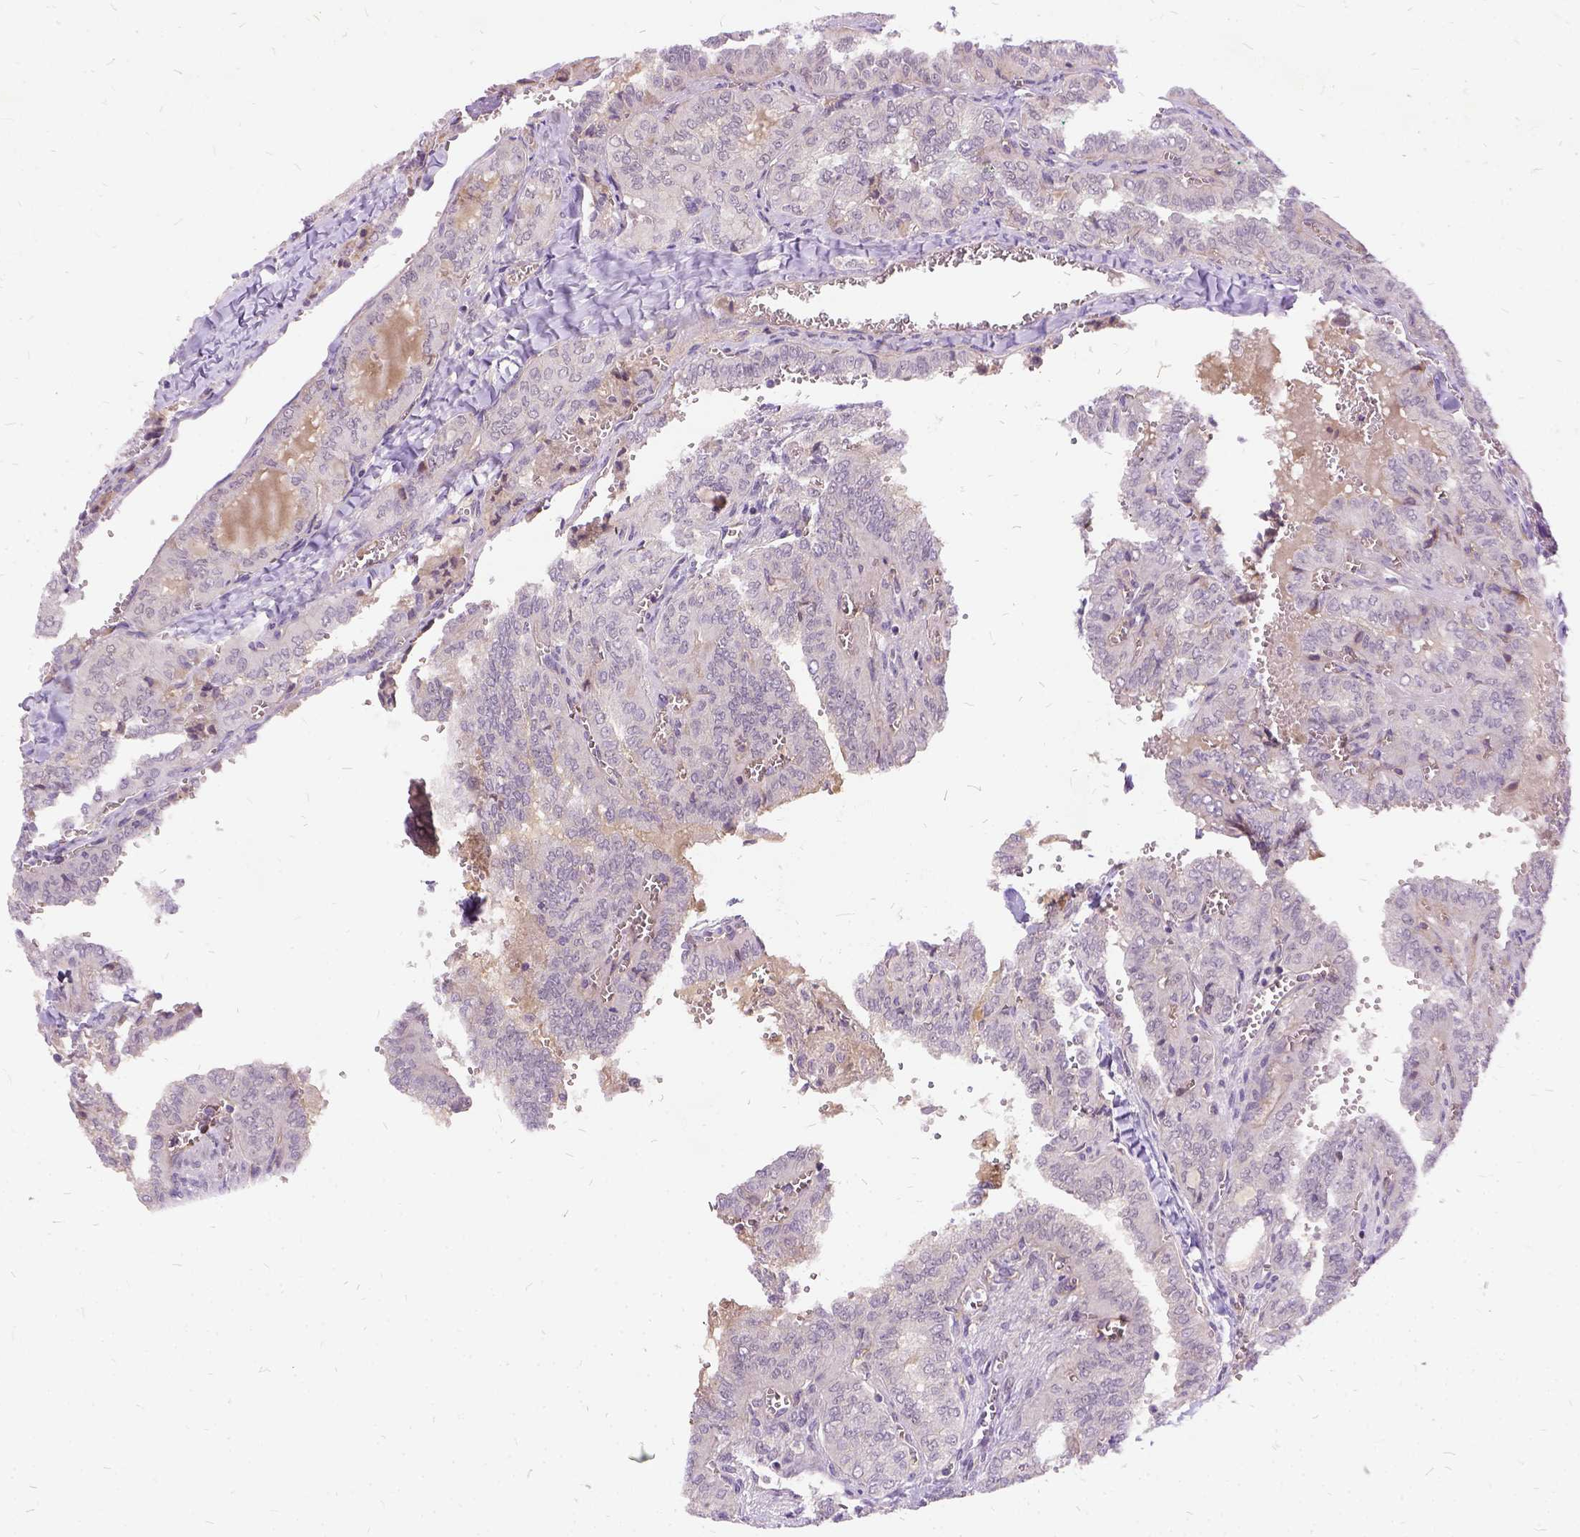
{"staining": {"intensity": "negative", "quantity": "none", "location": "none"}, "tissue": "thyroid cancer", "cell_type": "Tumor cells", "image_type": "cancer", "snomed": [{"axis": "morphology", "description": "Papillary adenocarcinoma, NOS"}, {"axis": "topography", "description": "Thyroid gland"}], "caption": "IHC photomicrograph of neoplastic tissue: papillary adenocarcinoma (thyroid) stained with DAB (3,3'-diaminobenzidine) reveals no significant protein positivity in tumor cells.", "gene": "ILRUN", "patient": {"sex": "female", "age": 41}}